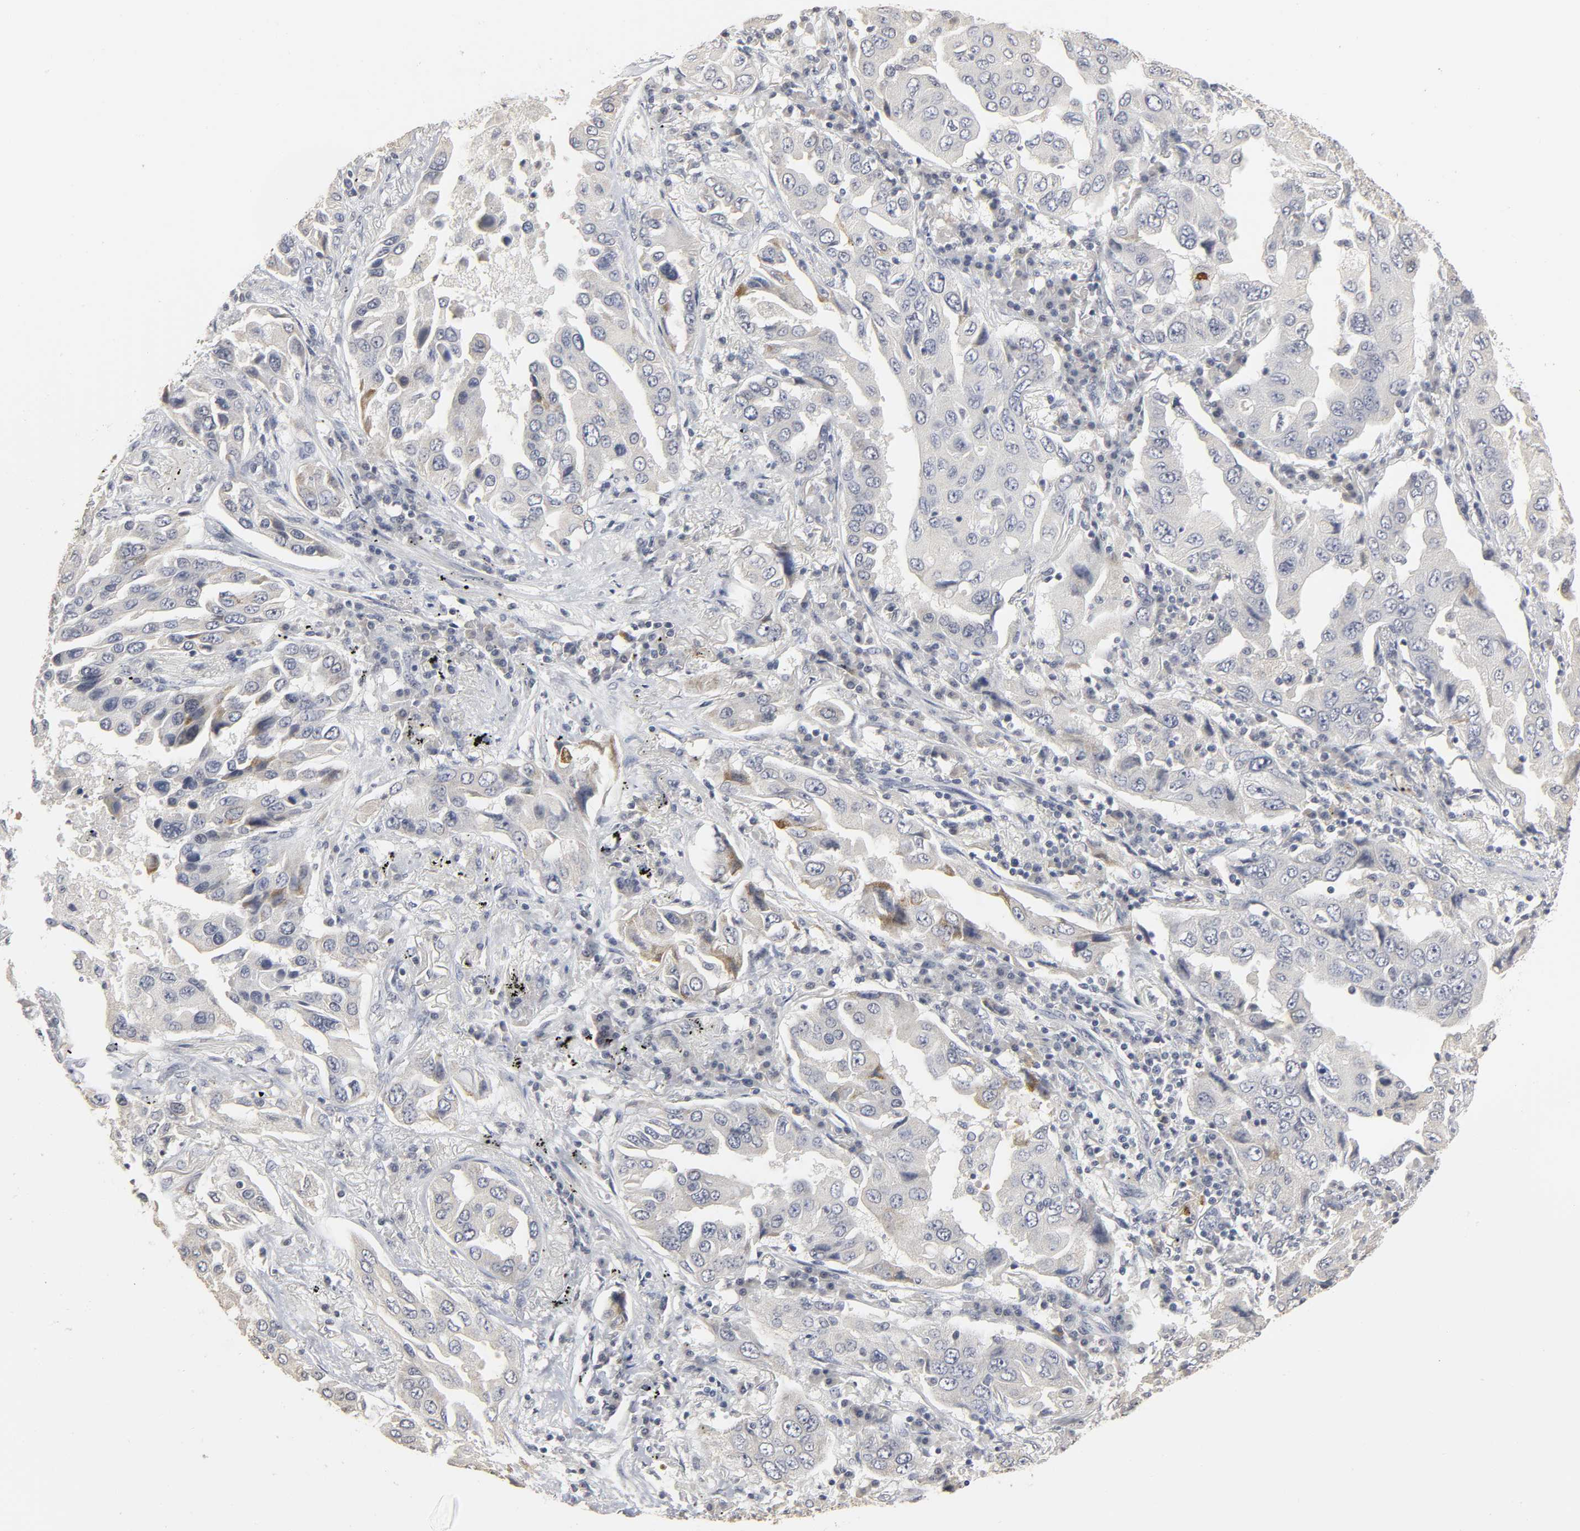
{"staining": {"intensity": "moderate", "quantity": "<25%", "location": "cytoplasmic/membranous"}, "tissue": "lung cancer", "cell_type": "Tumor cells", "image_type": "cancer", "snomed": [{"axis": "morphology", "description": "Adenocarcinoma, NOS"}, {"axis": "topography", "description": "Lung"}], "caption": "This image shows immunohistochemistry (IHC) staining of lung cancer, with low moderate cytoplasmic/membranous positivity in approximately <25% of tumor cells.", "gene": "TCAP", "patient": {"sex": "female", "age": 65}}